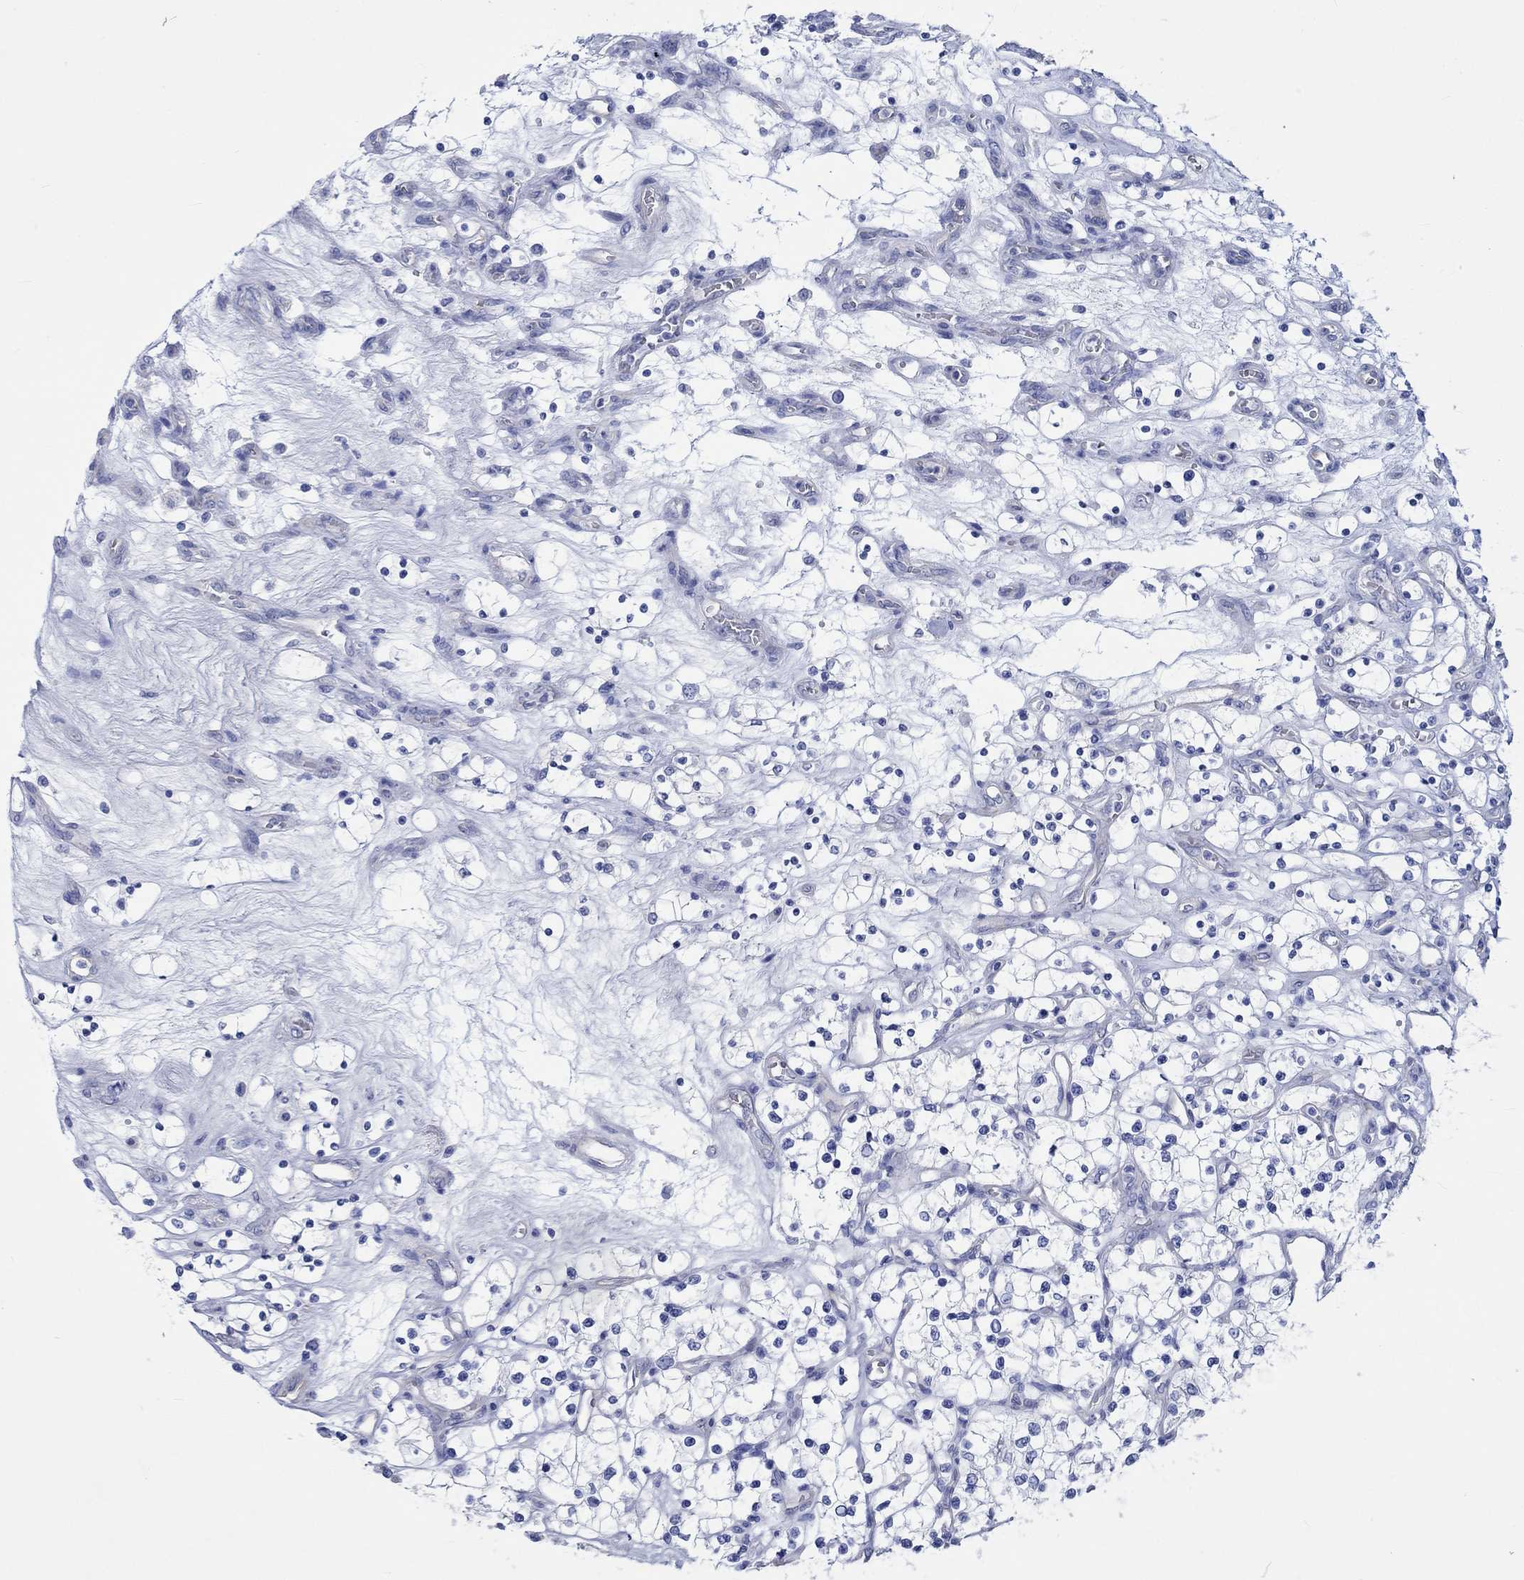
{"staining": {"intensity": "negative", "quantity": "none", "location": "none"}, "tissue": "renal cancer", "cell_type": "Tumor cells", "image_type": "cancer", "snomed": [{"axis": "morphology", "description": "Adenocarcinoma, NOS"}, {"axis": "topography", "description": "Kidney"}], "caption": "Renal adenocarcinoma stained for a protein using IHC demonstrates no positivity tumor cells.", "gene": "CPLX2", "patient": {"sex": "female", "age": 69}}